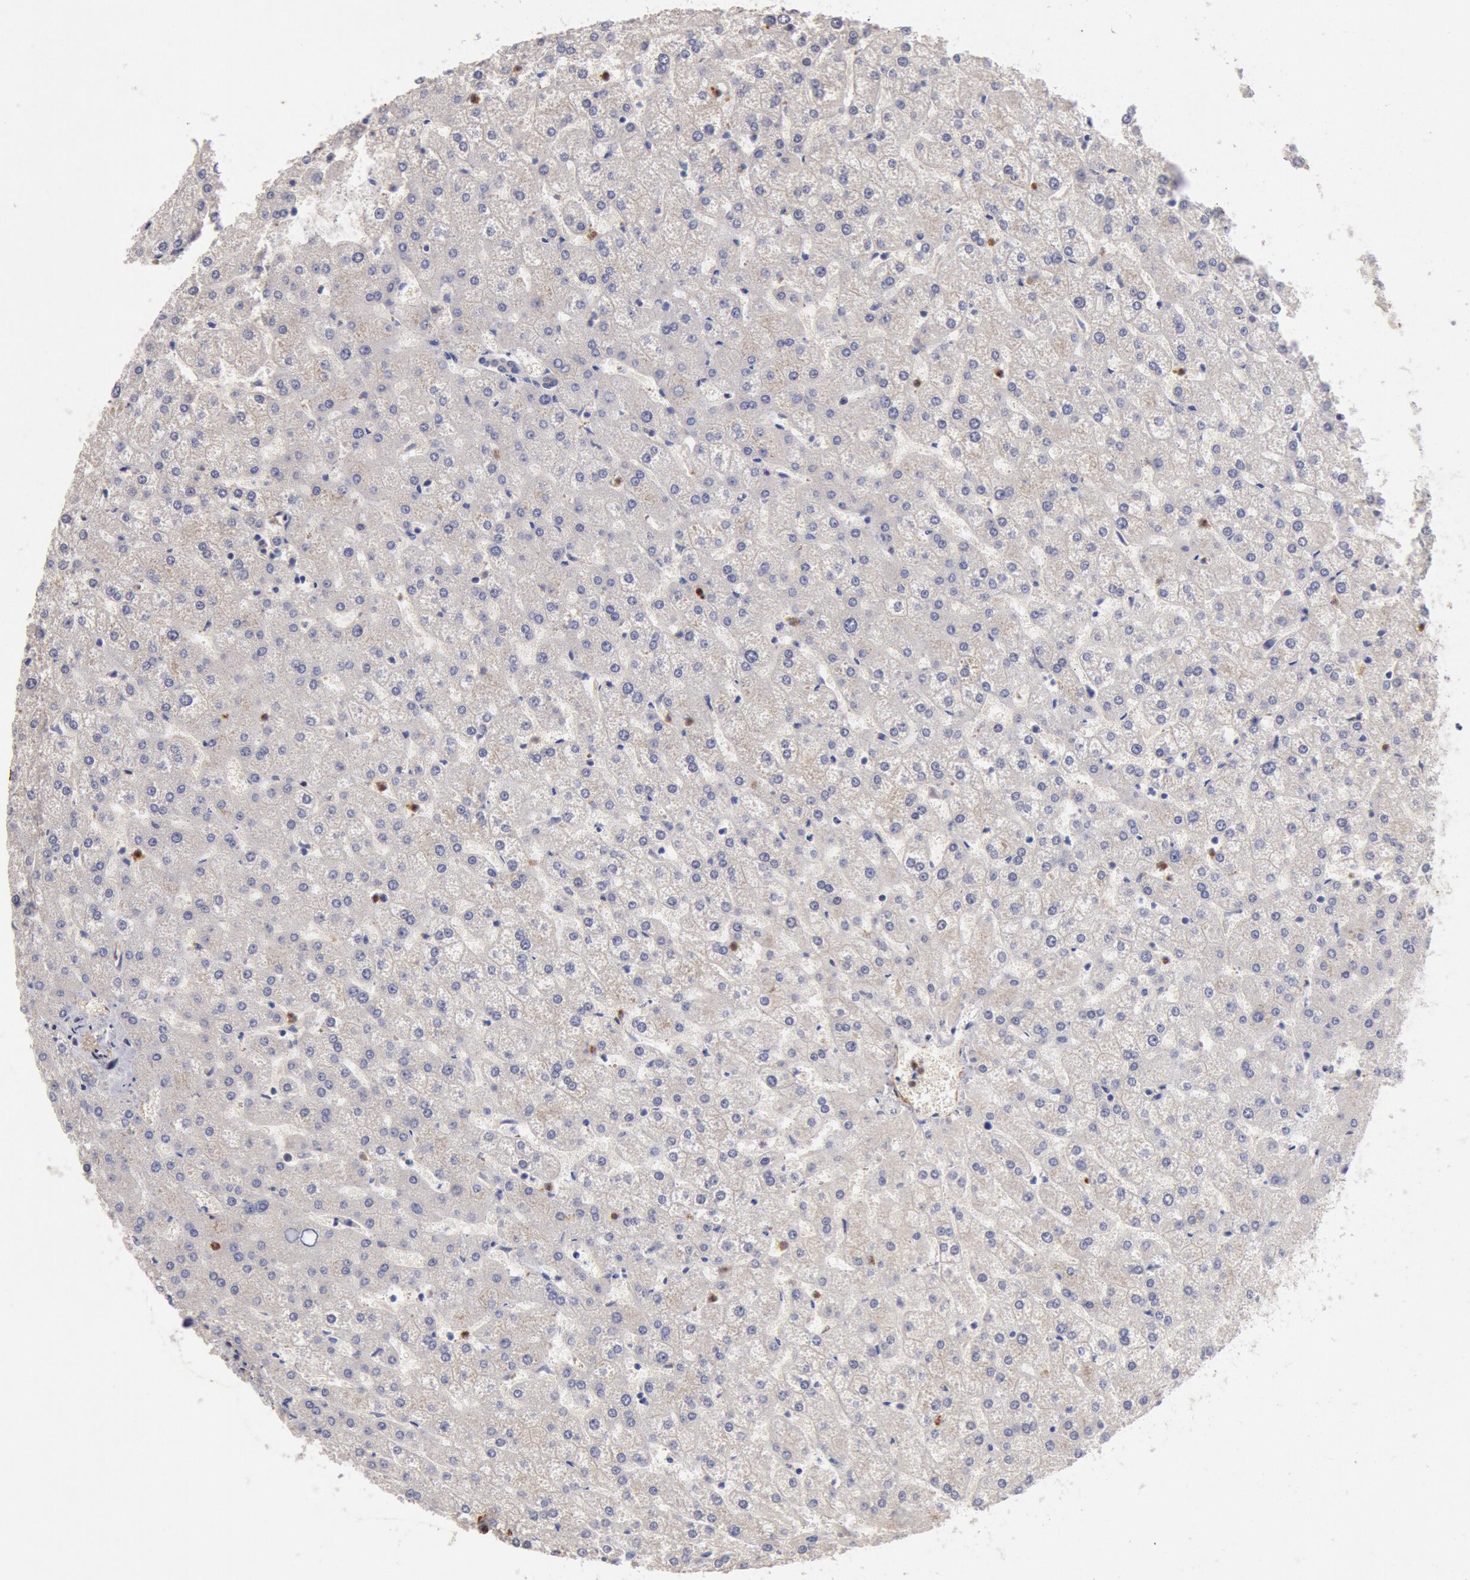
{"staining": {"intensity": "negative", "quantity": "none", "location": "none"}, "tissue": "liver", "cell_type": "Cholangiocytes", "image_type": "normal", "snomed": [{"axis": "morphology", "description": "Normal tissue, NOS"}, {"axis": "topography", "description": "Liver"}], "caption": "High power microscopy image of an immunohistochemistry photomicrograph of benign liver, revealing no significant positivity in cholangiocytes. (DAB immunohistochemistry (IHC) visualized using brightfield microscopy, high magnification).", "gene": "TMED8", "patient": {"sex": "female", "age": 32}}